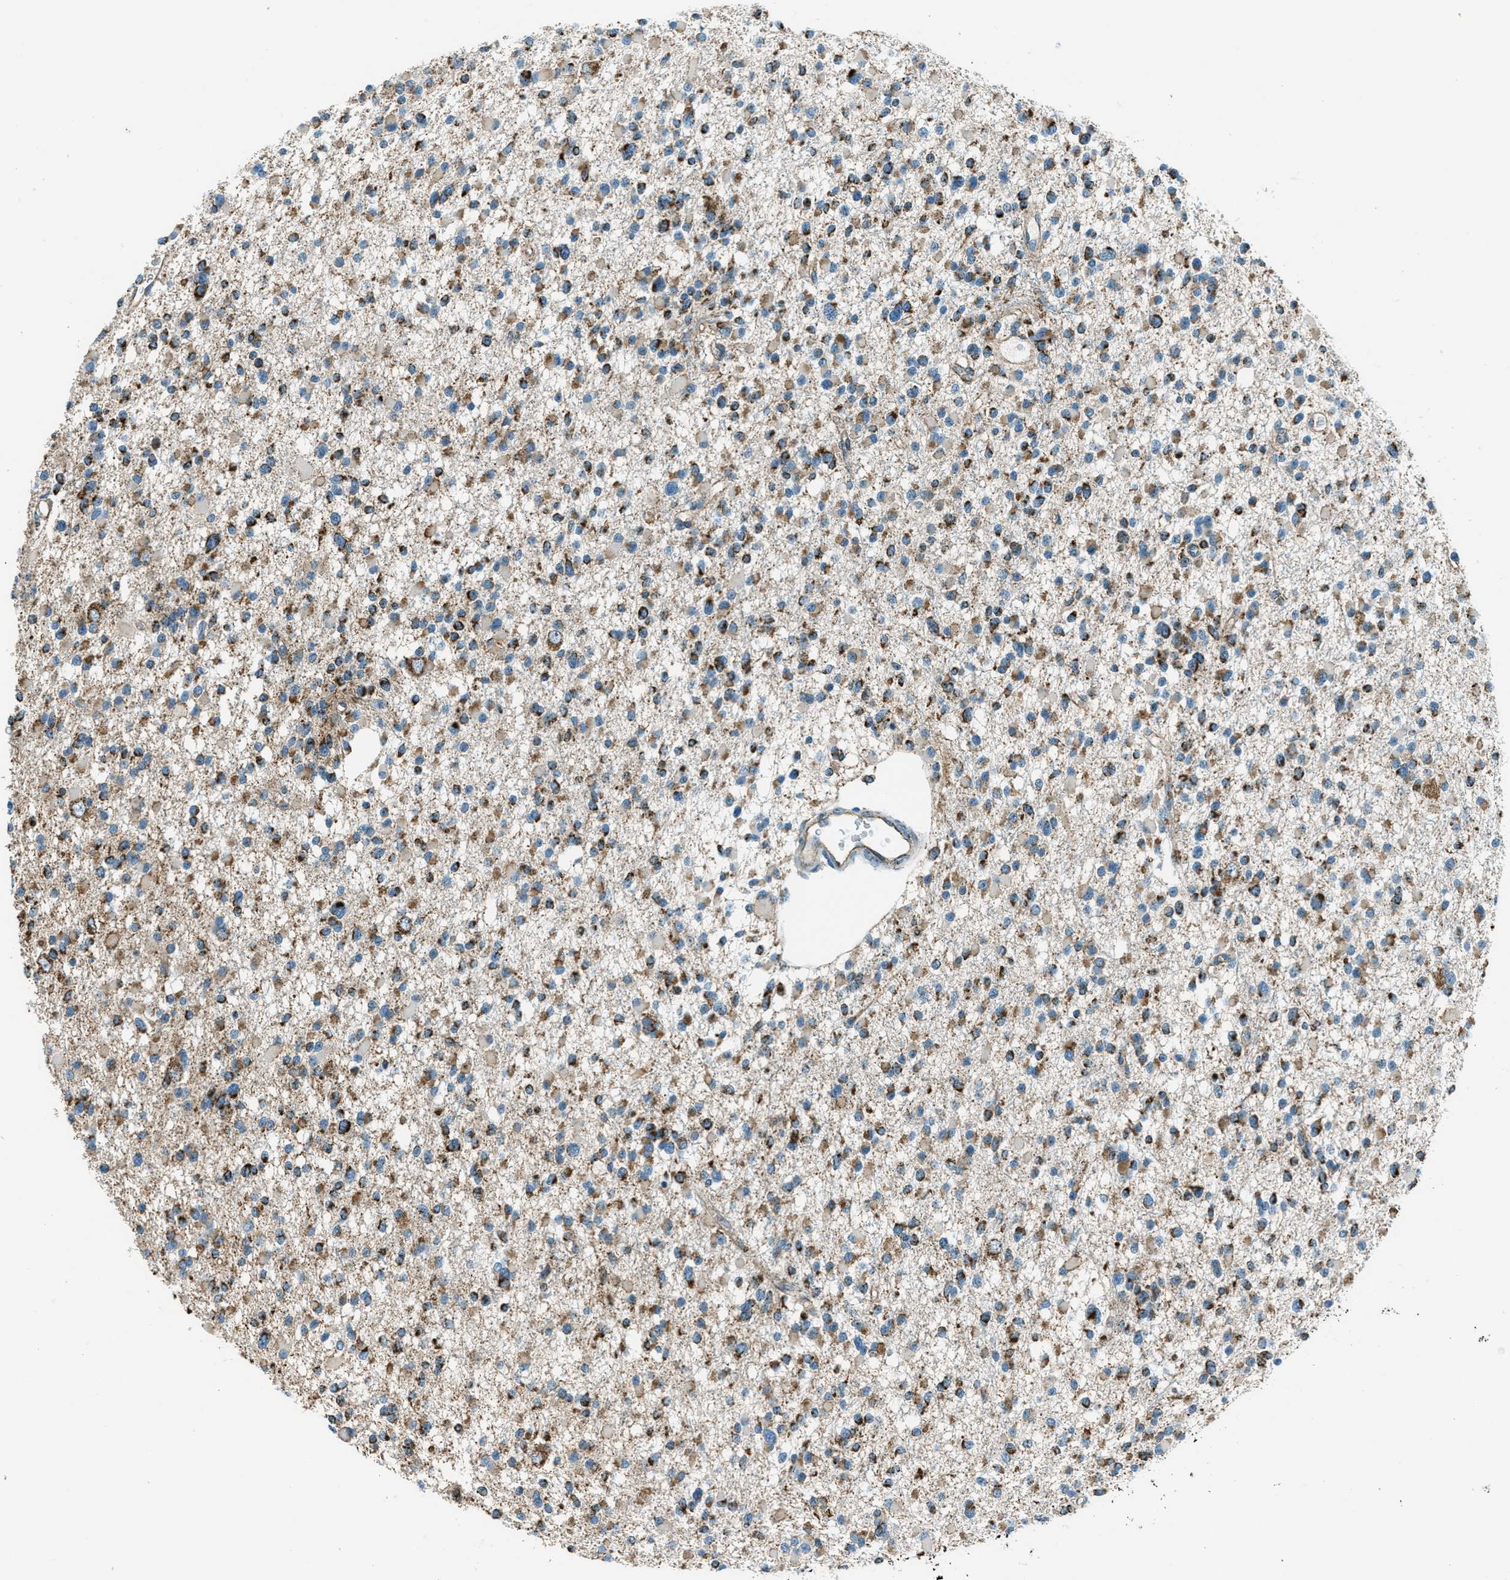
{"staining": {"intensity": "strong", "quantity": ">75%", "location": "cytoplasmic/membranous"}, "tissue": "glioma", "cell_type": "Tumor cells", "image_type": "cancer", "snomed": [{"axis": "morphology", "description": "Glioma, malignant, Low grade"}, {"axis": "topography", "description": "Brain"}], "caption": "Glioma stained with DAB (3,3'-diaminobenzidine) immunohistochemistry demonstrates high levels of strong cytoplasmic/membranous expression in about >75% of tumor cells.", "gene": "CHST15", "patient": {"sex": "female", "age": 22}}